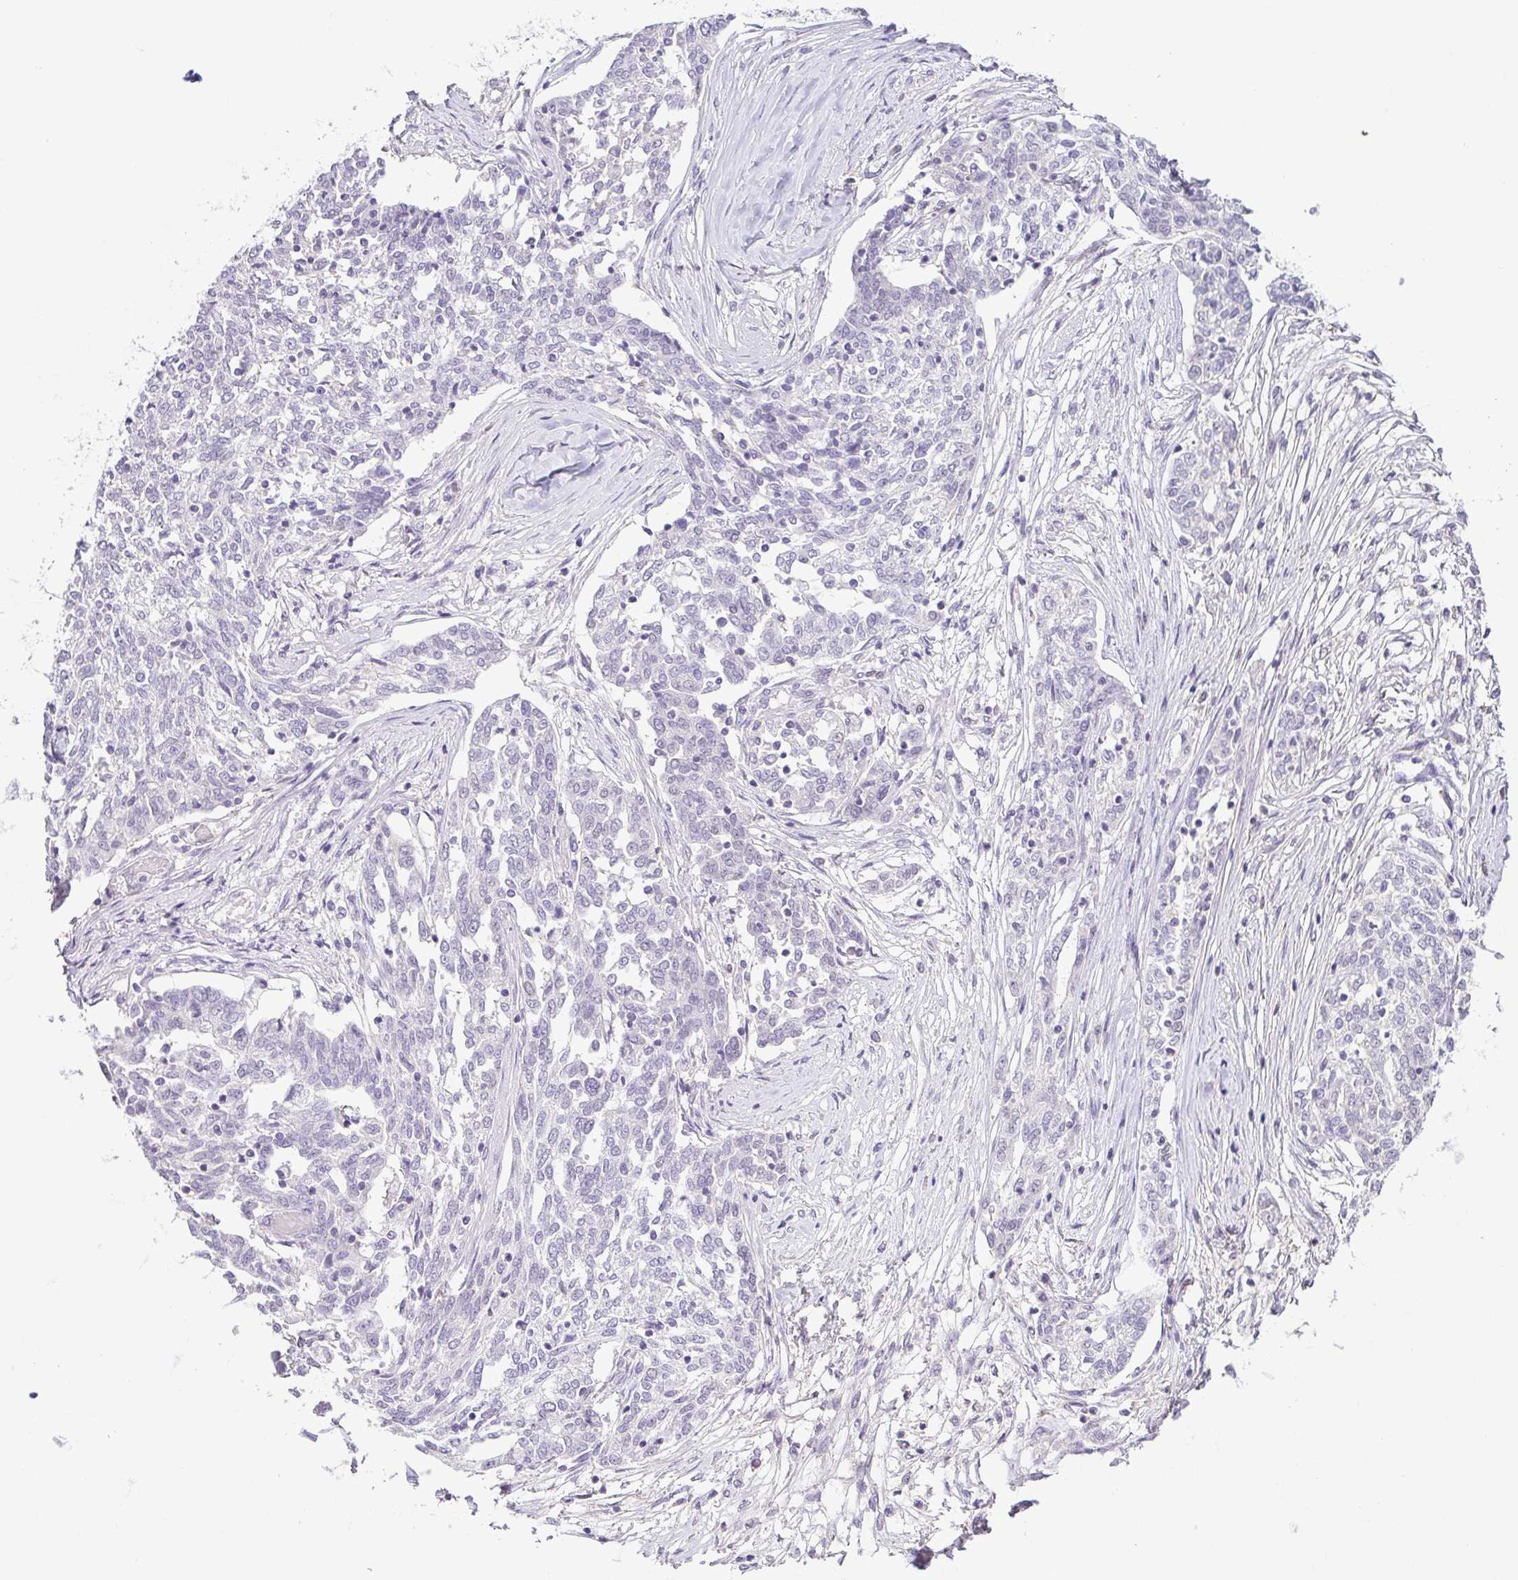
{"staining": {"intensity": "negative", "quantity": "none", "location": "none"}, "tissue": "ovarian cancer", "cell_type": "Tumor cells", "image_type": "cancer", "snomed": [{"axis": "morphology", "description": "Cystadenocarcinoma, serous, NOS"}, {"axis": "topography", "description": "Ovary"}], "caption": "Tumor cells show no significant expression in ovarian cancer.", "gene": "TCF3", "patient": {"sex": "female", "age": 67}}